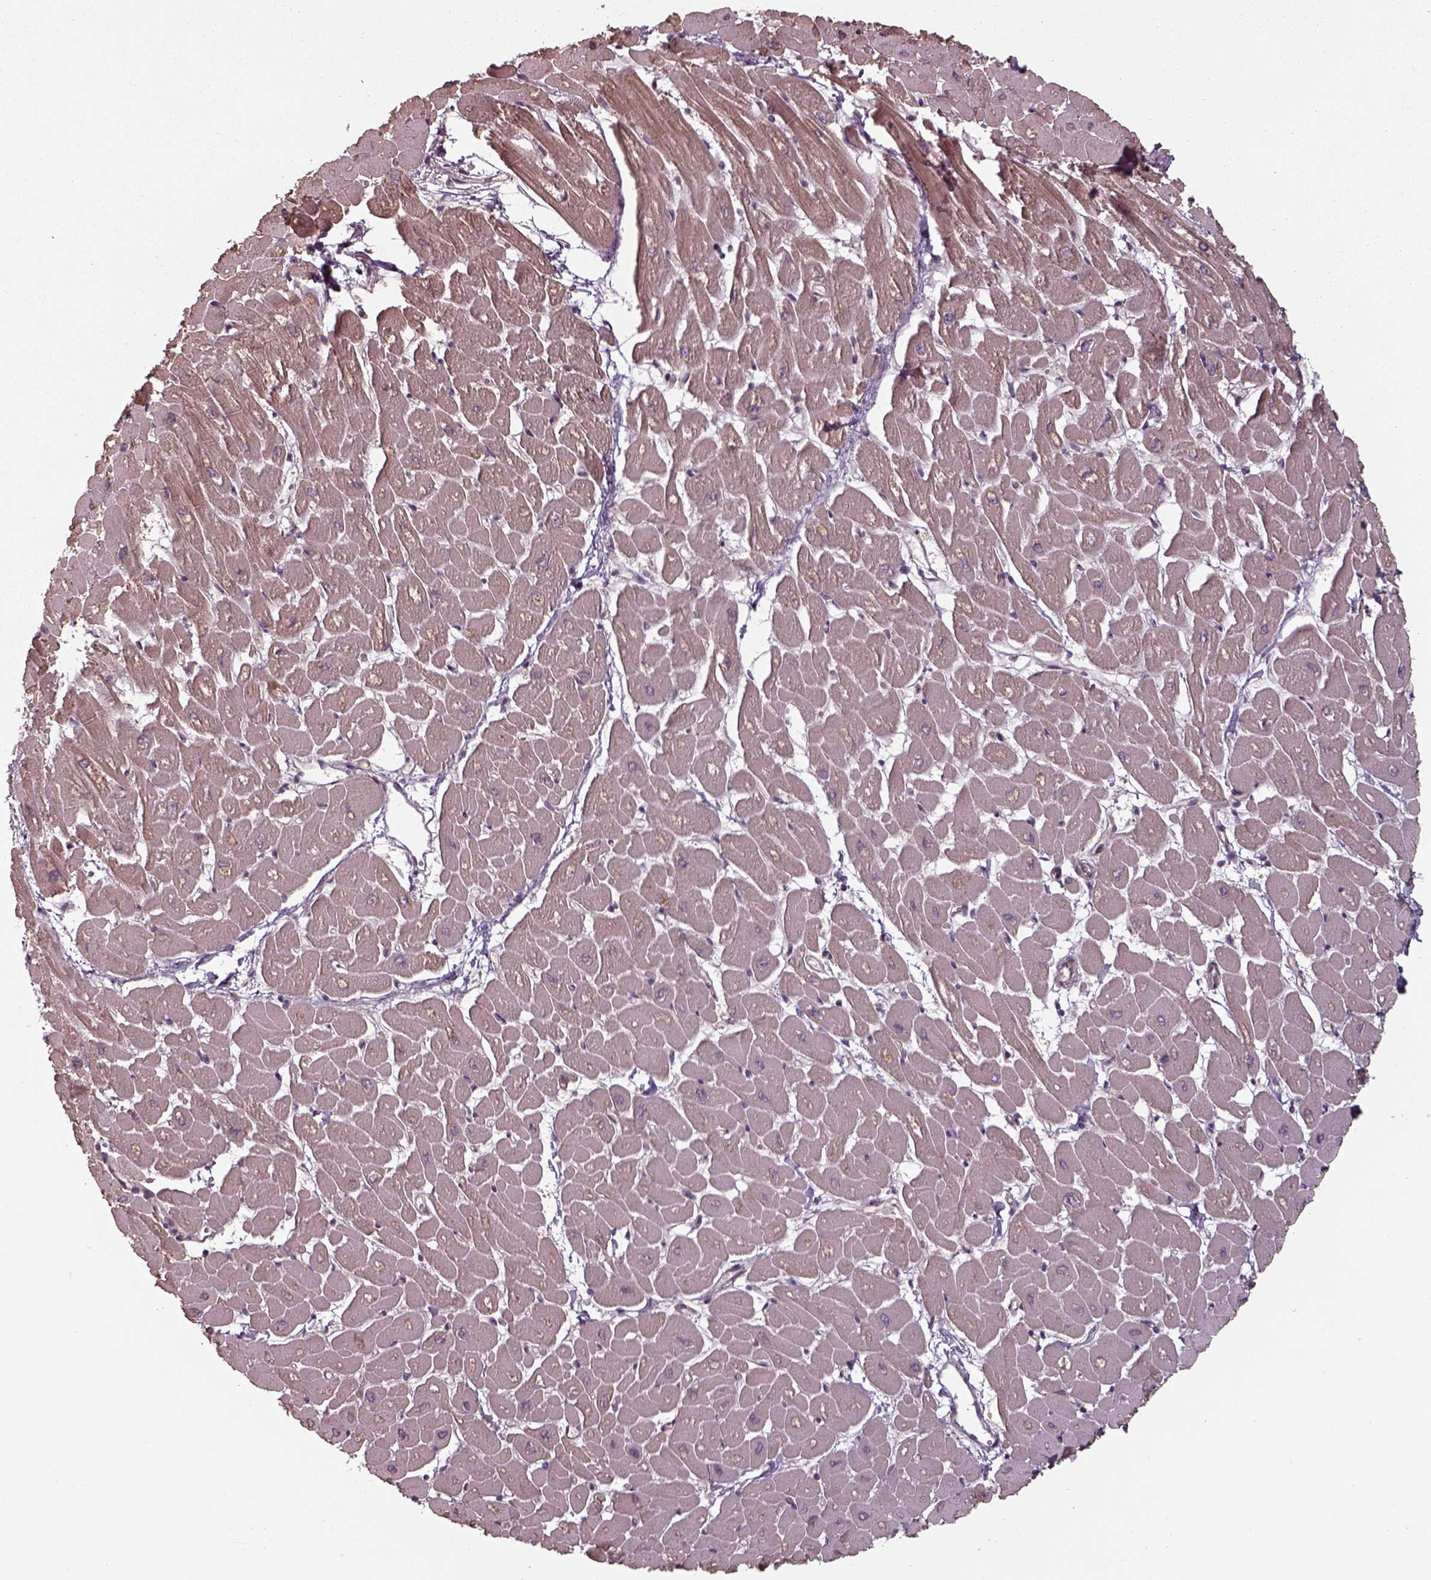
{"staining": {"intensity": "moderate", "quantity": "25%-75%", "location": "cytoplasmic/membranous"}, "tissue": "heart muscle", "cell_type": "Cardiomyocytes", "image_type": "normal", "snomed": [{"axis": "morphology", "description": "Normal tissue, NOS"}, {"axis": "topography", "description": "Heart"}], "caption": "Protein staining of benign heart muscle displays moderate cytoplasmic/membranous positivity in approximately 25%-75% of cardiomyocytes.", "gene": "CHMP3", "patient": {"sex": "male", "age": 57}}